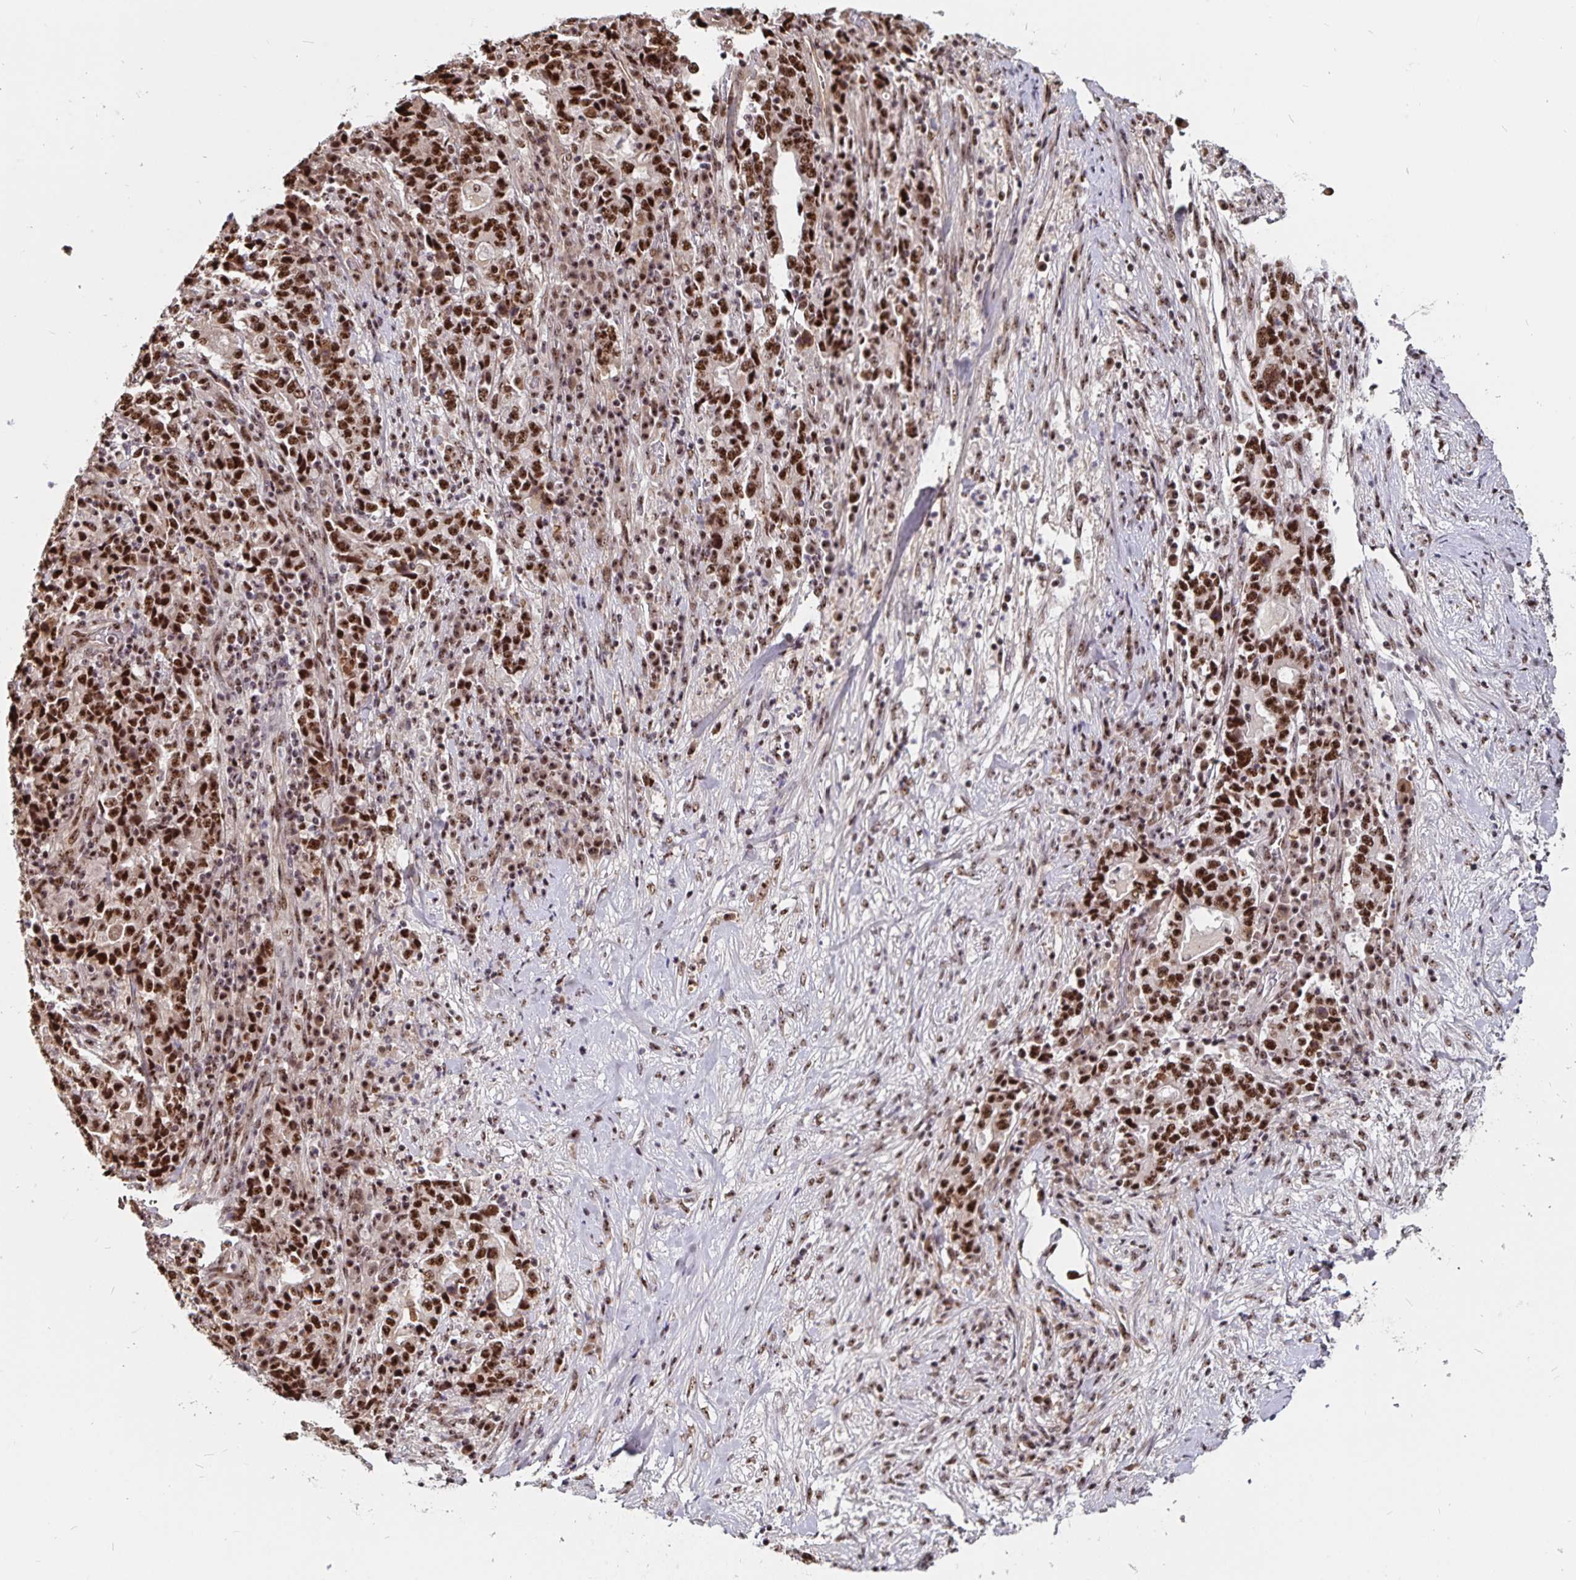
{"staining": {"intensity": "strong", "quantity": ">75%", "location": "nuclear"}, "tissue": "stomach cancer", "cell_type": "Tumor cells", "image_type": "cancer", "snomed": [{"axis": "morphology", "description": "Normal tissue, NOS"}, {"axis": "morphology", "description": "Adenocarcinoma, NOS"}, {"axis": "topography", "description": "Stomach, upper"}, {"axis": "topography", "description": "Stomach"}], "caption": "Approximately >75% of tumor cells in stomach cancer show strong nuclear protein positivity as visualized by brown immunohistochemical staining.", "gene": "LAS1L", "patient": {"sex": "male", "age": 59}}